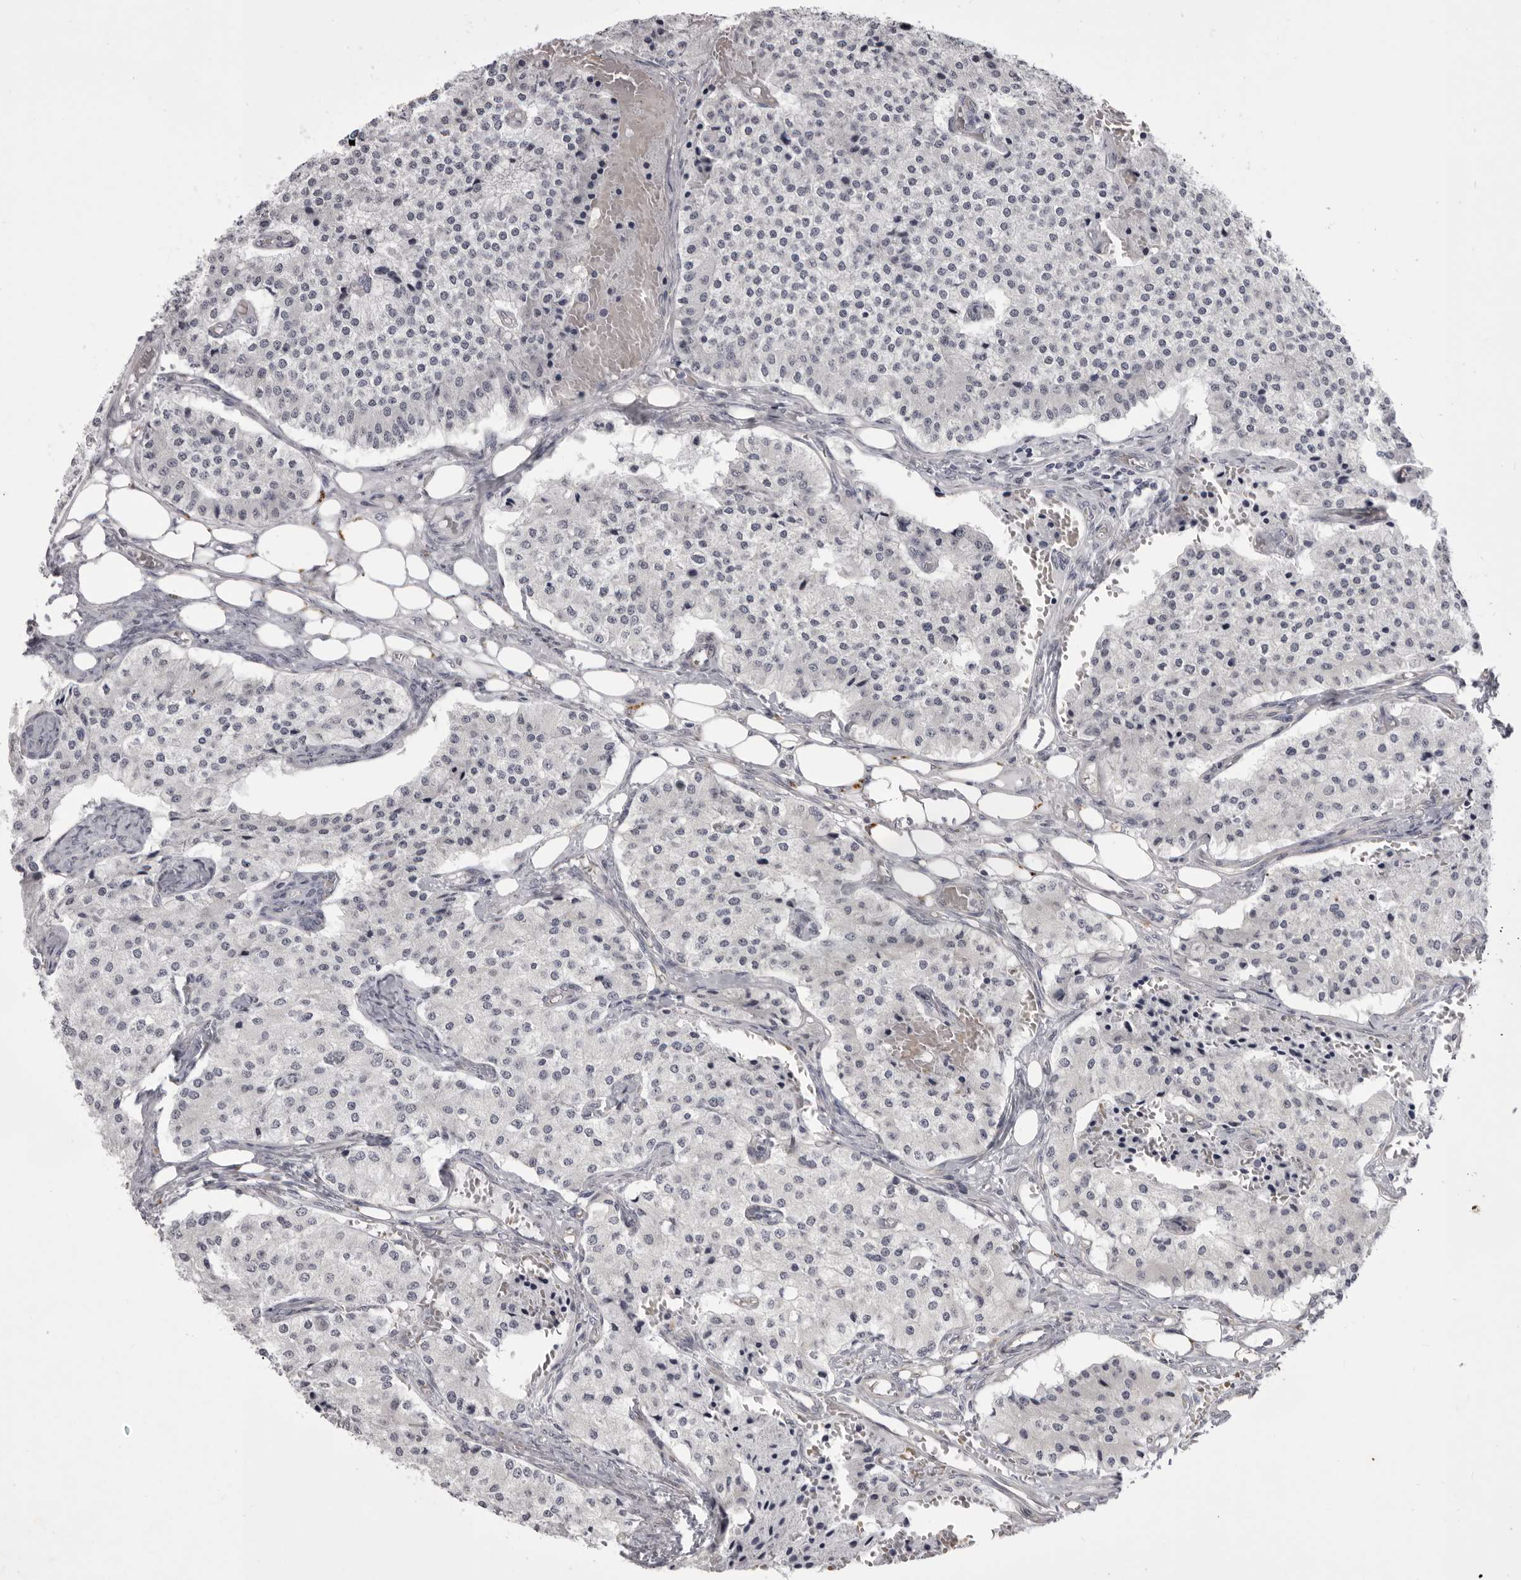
{"staining": {"intensity": "negative", "quantity": "none", "location": "none"}, "tissue": "carcinoid", "cell_type": "Tumor cells", "image_type": "cancer", "snomed": [{"axis": "morphology", "description": "Carcinoid, malignant, NOS"}, {"axis": "topography", "description": "Colon"}], "caption": "A high-resolution histopathology image shows IHC staining of carcinoid (malignant), which exhibits no significant positivity in tumor cells.", "gene": "EPHA10", "patient": {"sex": "female", "age": 52}}